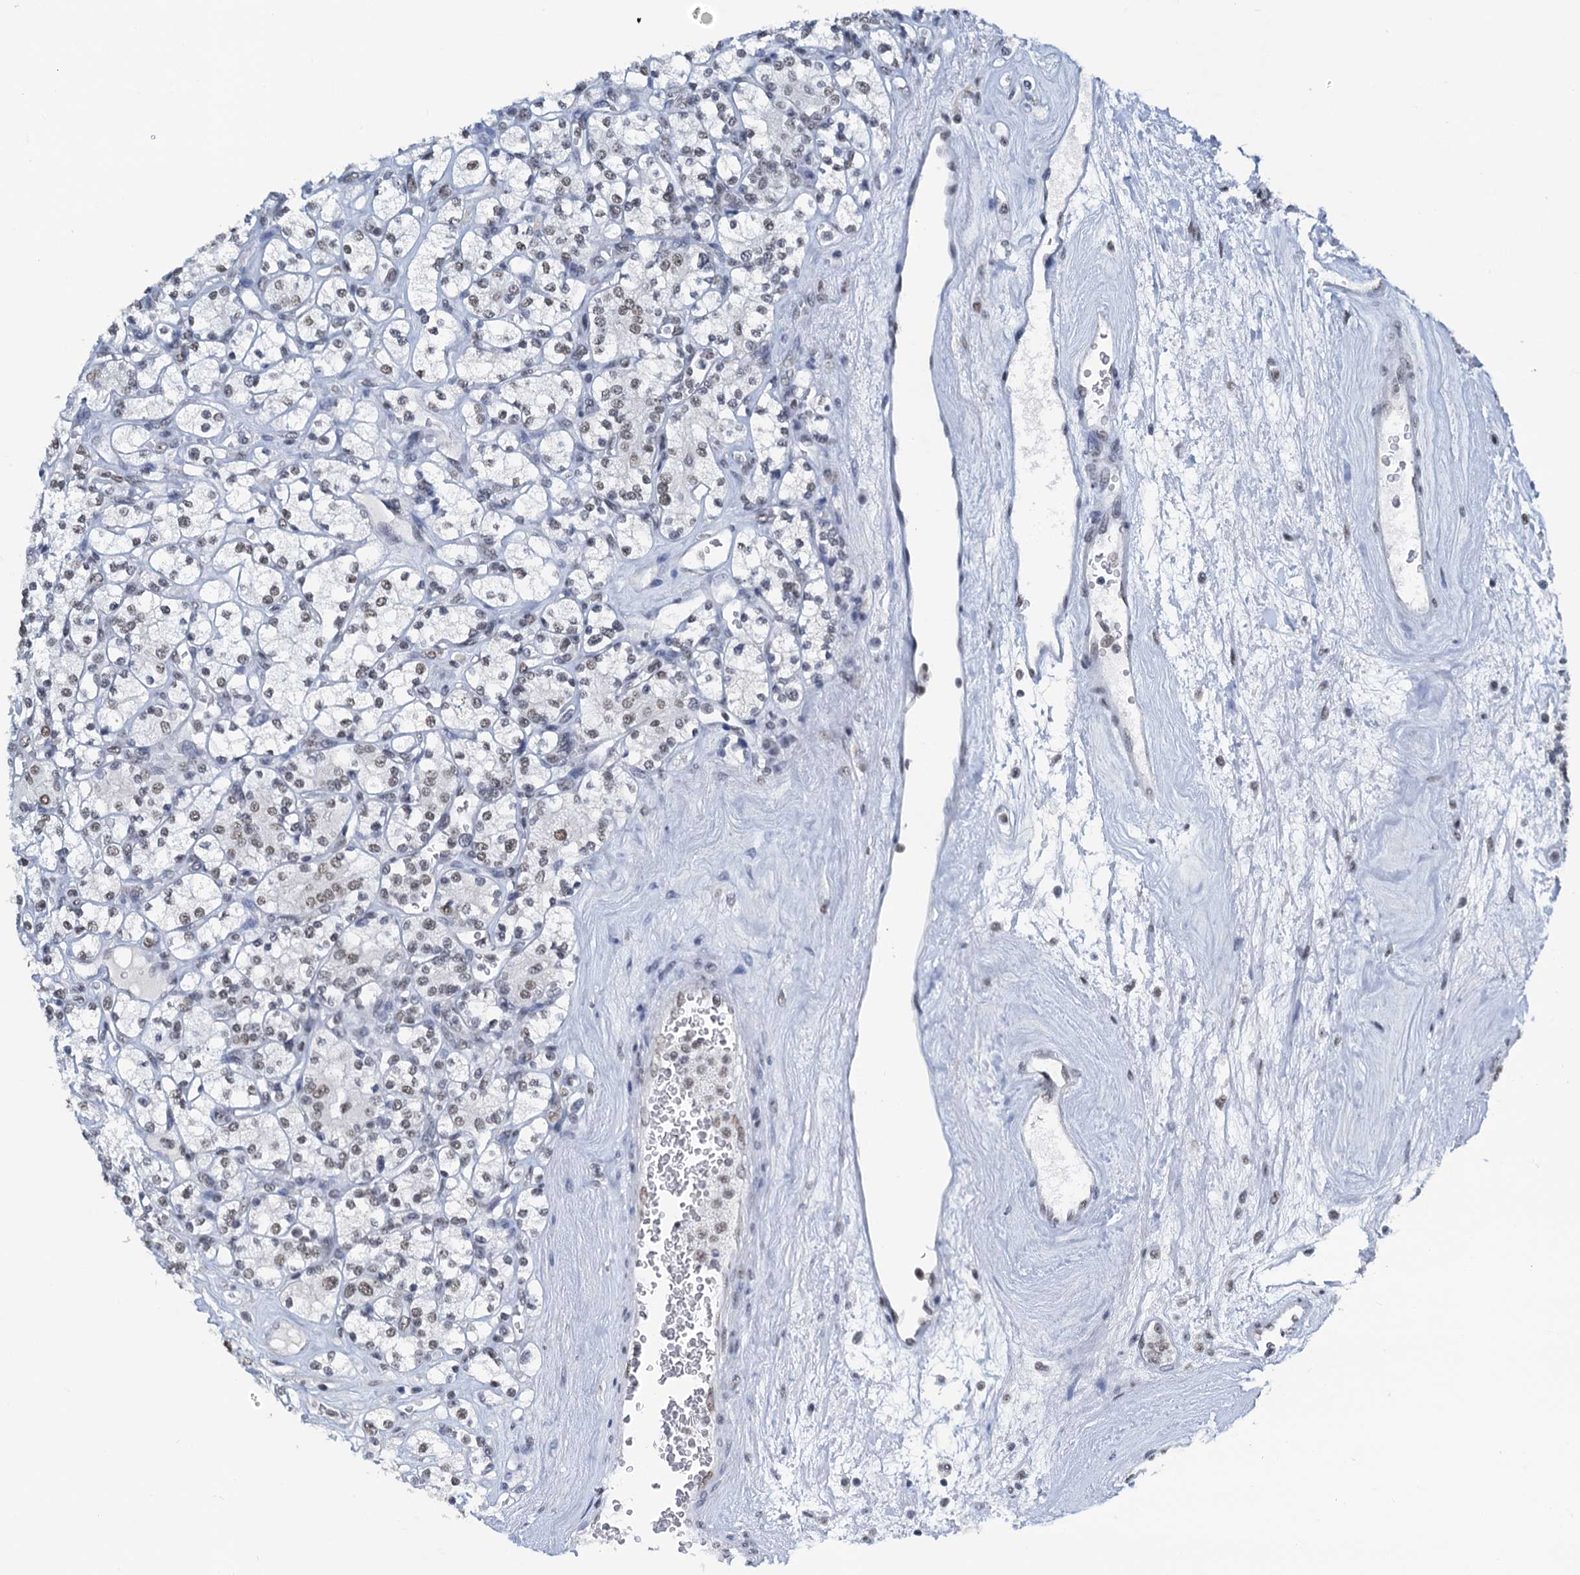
{"staining": {"intensity": "weak", "quantity": "25%-75%", "location": "nuclear"}, "tissue": "renal cancer", "cell_type": "Tumor cells", "image_type": "cancer", "snomed": [{"axis": "morphology", "description": "Adenocarcinoma, NOS"}, {"axis": "topography", "description": "Kidney"}], "caption": "Weak nuclear protein expression is present in approximately 25%-75% of tumor cells in renal cancer. (brown staining indicates protein expression, while blue staining denotes nuclei).", "gene": "SLTM", "patient": {"sex": "male", "age": 77}}